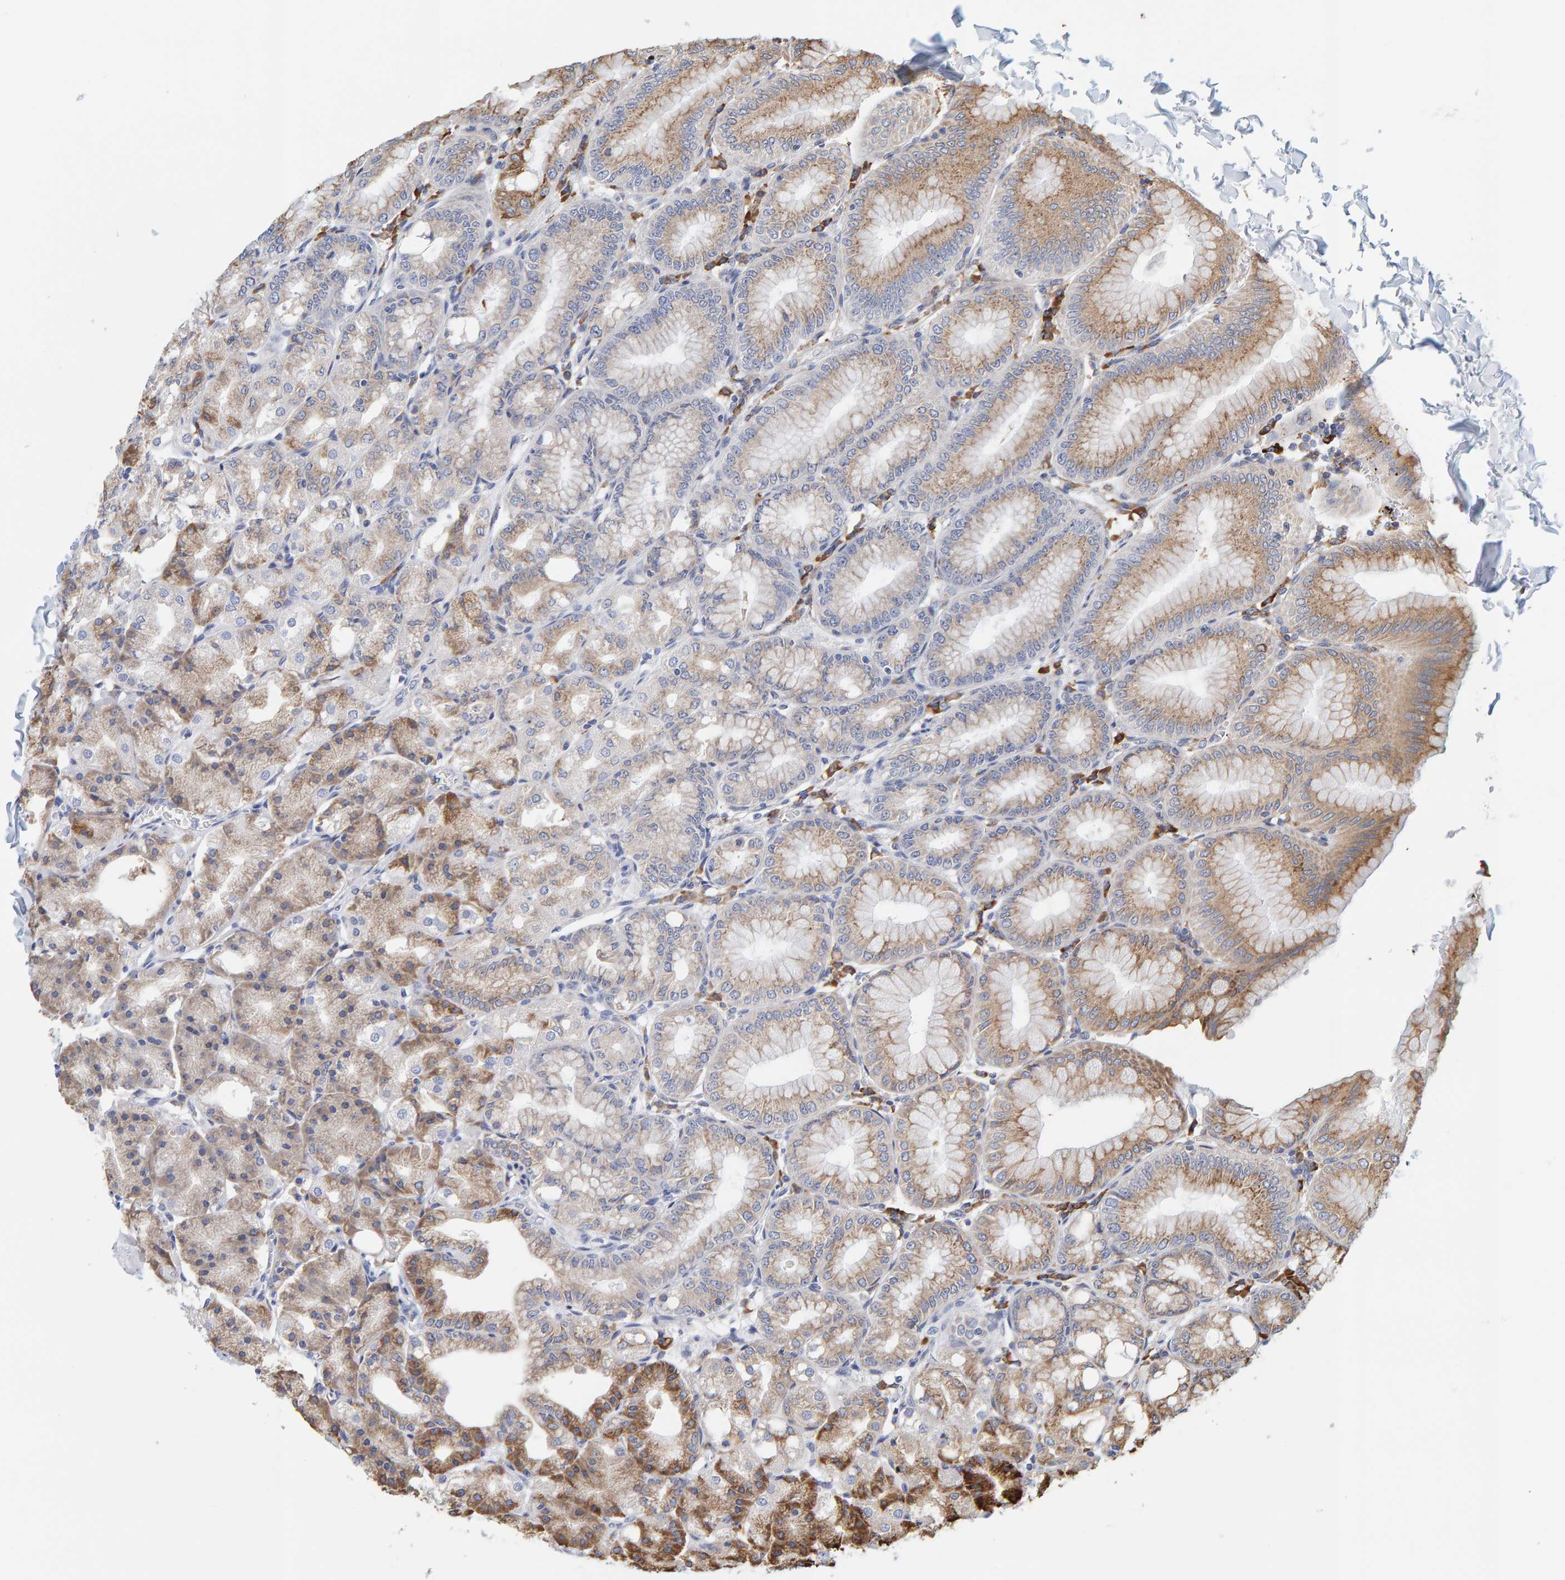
{"staining": {"intensity": "moderate", "quantity": "25%-75%", "location": "cytoplasmic/membranous"}, "tissue": "stomach", "cell_type": "Glandular cells", "image_type": "normal", "snomed": [{"axis": "morphology", "description": "Normal tissue, NOS"}, {"axis": "topography", "description": "Stomach, lower"}], "caption": "Approximately 25%-75% of glandular cells in benign human stomach reveal moderate cytoplasmic/membranous protein expression as visualized by brown immunohistochemical staining.", "gene": "SGPL1", "patient": {"sex": "male", "age": 71}}